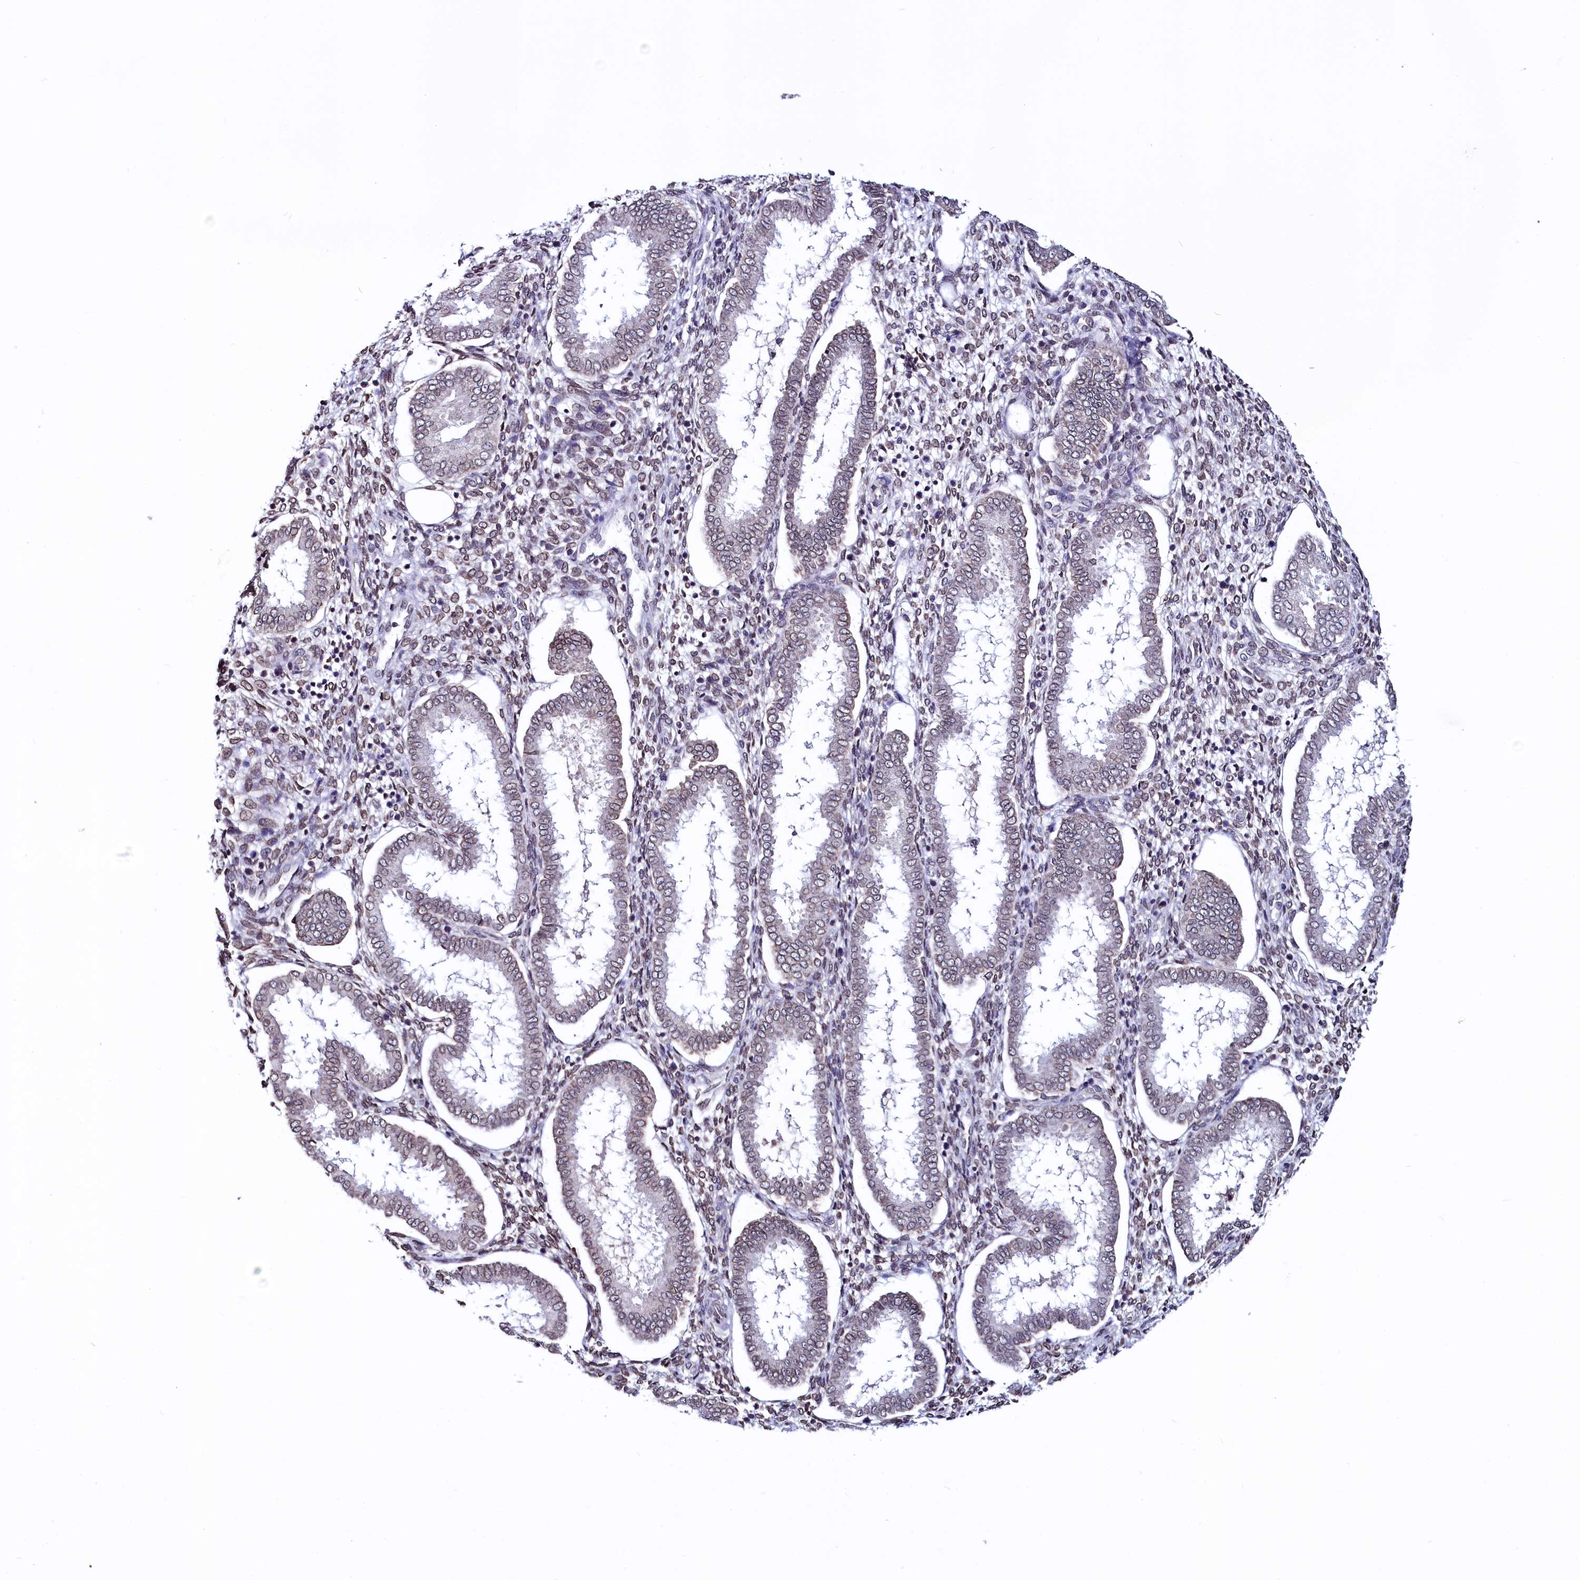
{"staining": {"intensity": "weak", "quantity": "25%-75%", "location": "nuclear"}, "tissue": "endometrium", "cell_type": "Cells in endometrial stroma", "image_type": "normal", "snomed": [{"axis": "morphology", "description": "Normal tissue, NOS"}, {"axis": "topography", "description": "Endometrium"}], "caption": "Endometrium stained with DAB immunohistochemistry demonstrates low levels of weak nuclear positivity in approximately 25%-75% of cells in endometrial stroma. (DAB IHC with brightfield microscopy, high magnification).", "gene": "HAND1", "patient": {"sex": "female", "age": 24}}